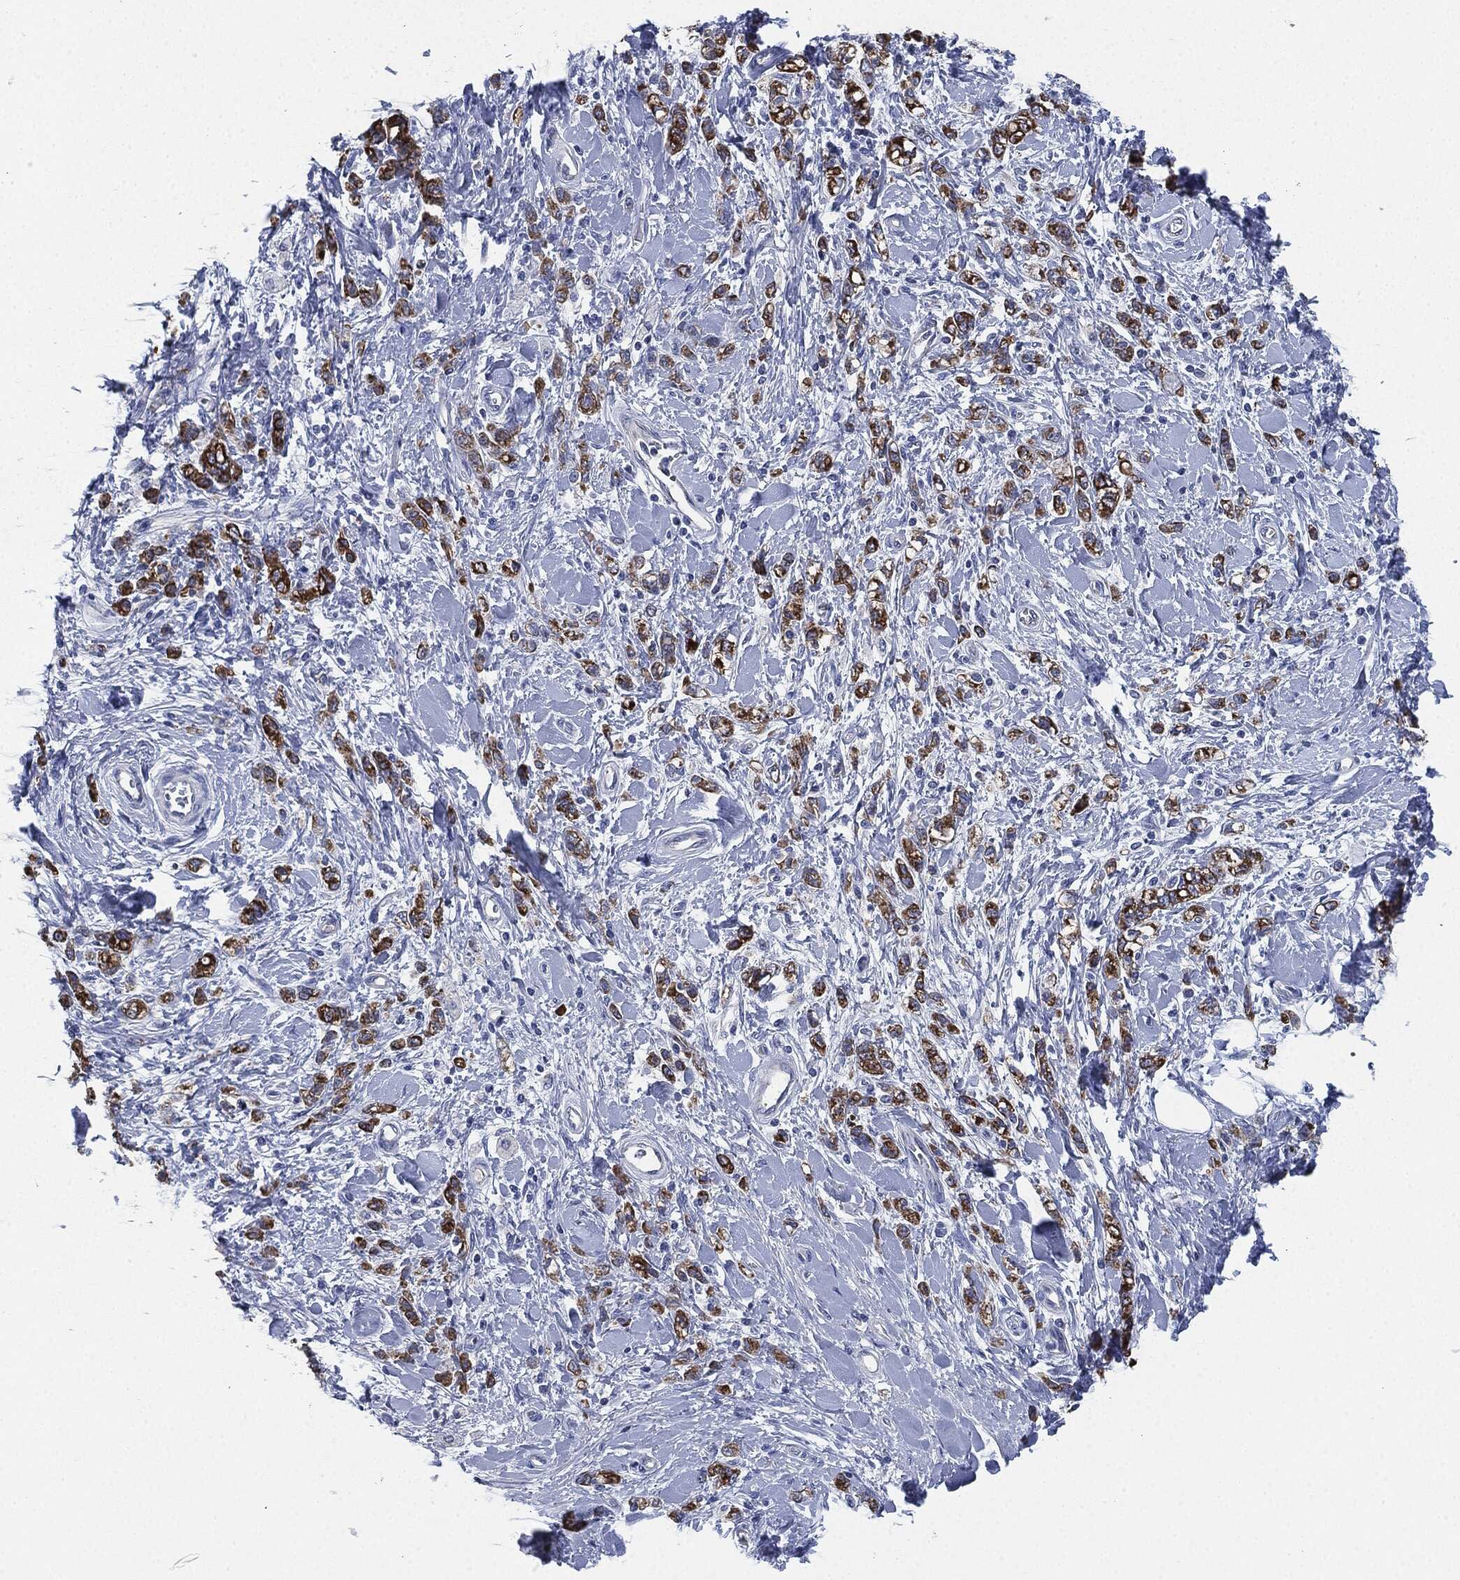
{"staining": {"intensity": "moderate", "quantity": ">75%", "location": "cytoplasmic/membranous"}, "tissue": "stomach cancer", "cell_type": "Tumor cells", "image_type": "cancer", "snomed": [{"axis": "morphology", "description": "Adenocarcinoma, NOS"}, {"axis": "topography", "description": "Stomach"}], "caption": "This histopathology image displays stomach cancer (adenocarcinoma) stained with immunohistochemistry to label a protein in brown. The cytoplasmic/membranous of tumor cells show moderate positivity for the protein. Nuclei are counter-stained blue.", "gene": "SHROOM2", "patient": {"sex": "male", "age": 77}}